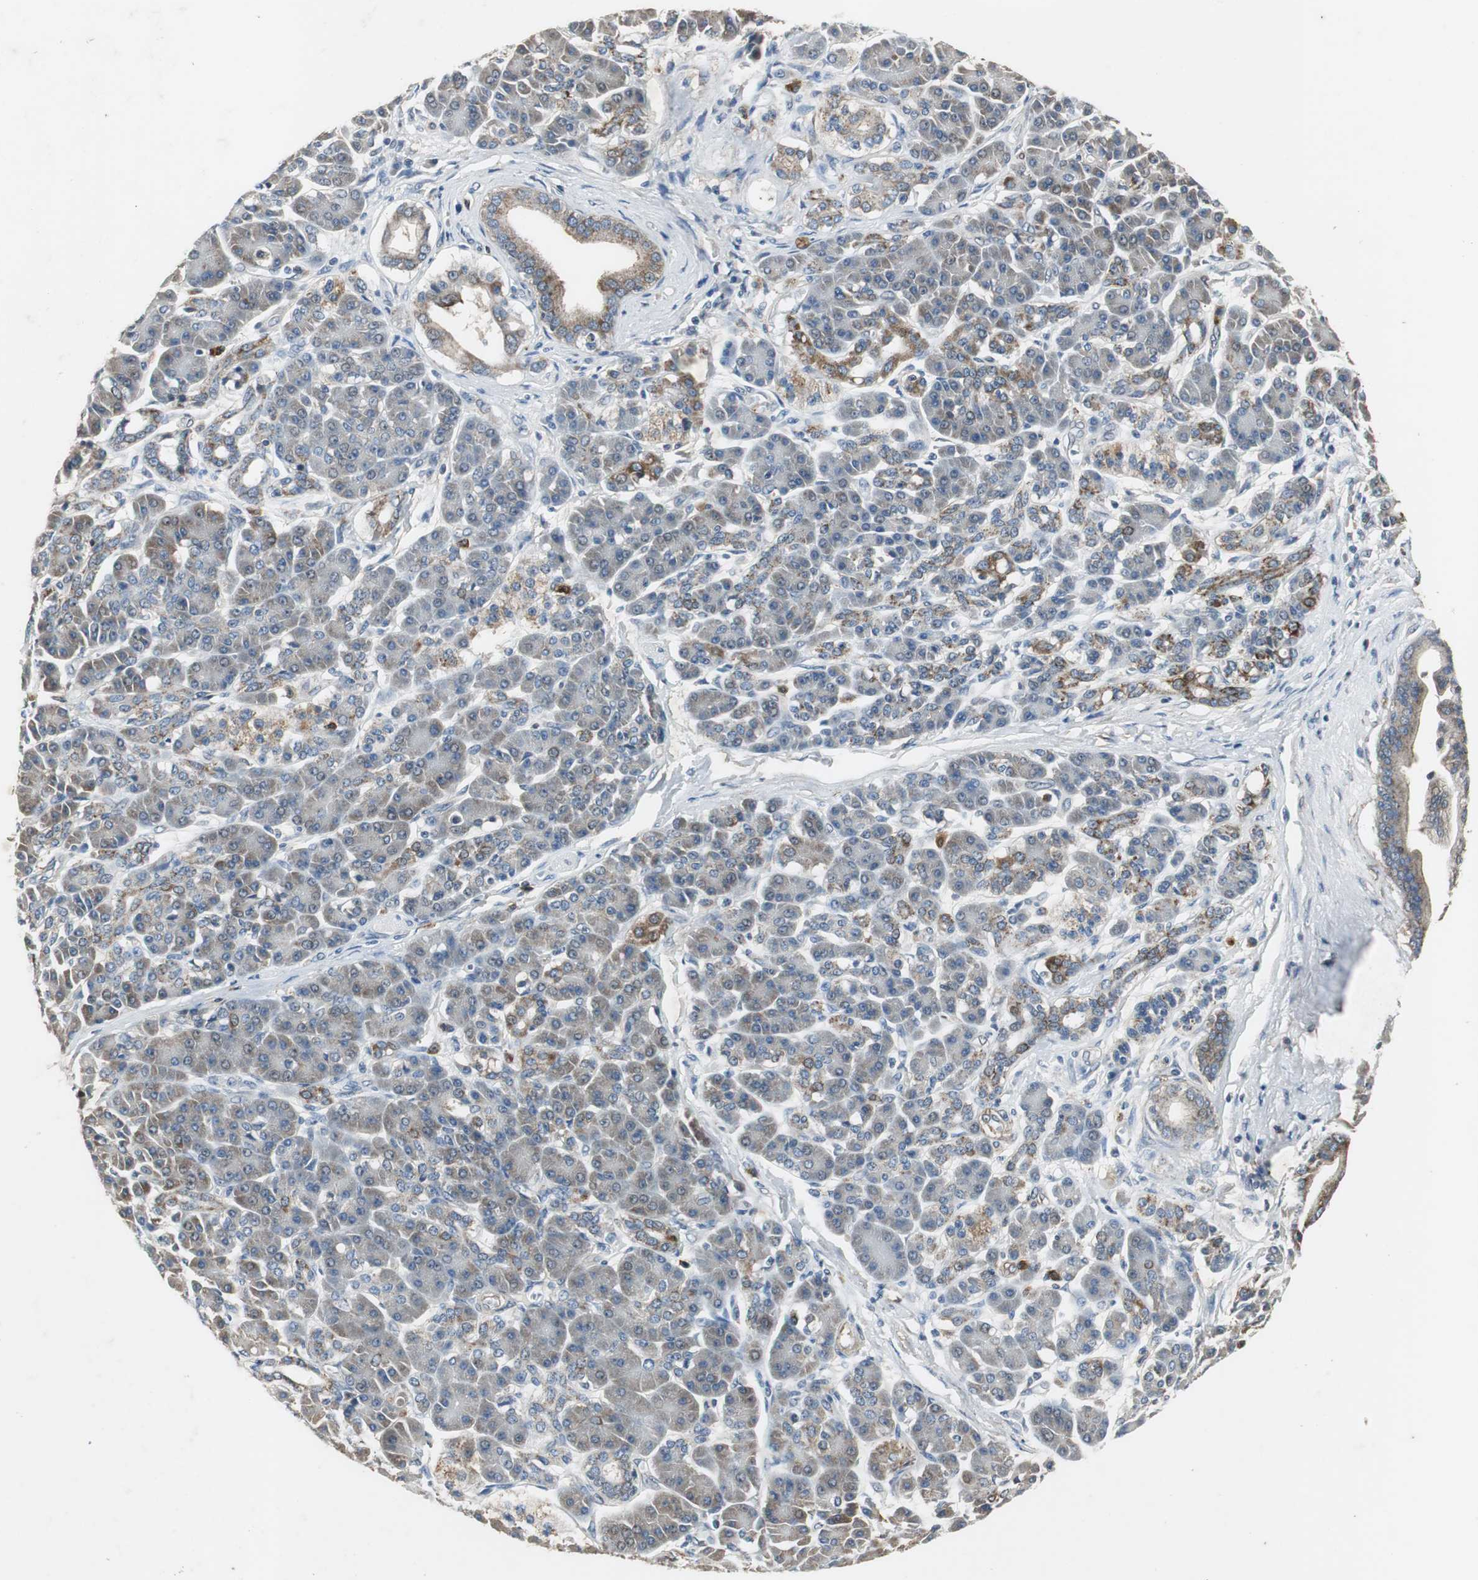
{"staining": {"intensity": "moderate", "quantity": "25%-75%", "location": "cytoplasmic/membranous"}, "tissue": "pancreatic cancer", "cell_type": "Tumor cells", "image_type": "cancer", "snomed": [{"axis": "morphology", "description": "Adenocarcinoma, NOS"}, {"axis": "topography", "description": "Pancreas"}], "caption": "DAB immunohistochemical staining of pancreatic adenocarcinoma exhibits moderate cytoplasmic/membranous protein positivity in approximately 25%-75% of tumor cells.", "gene": "JTB", "patient": {"sex": "male", "age": 59}}